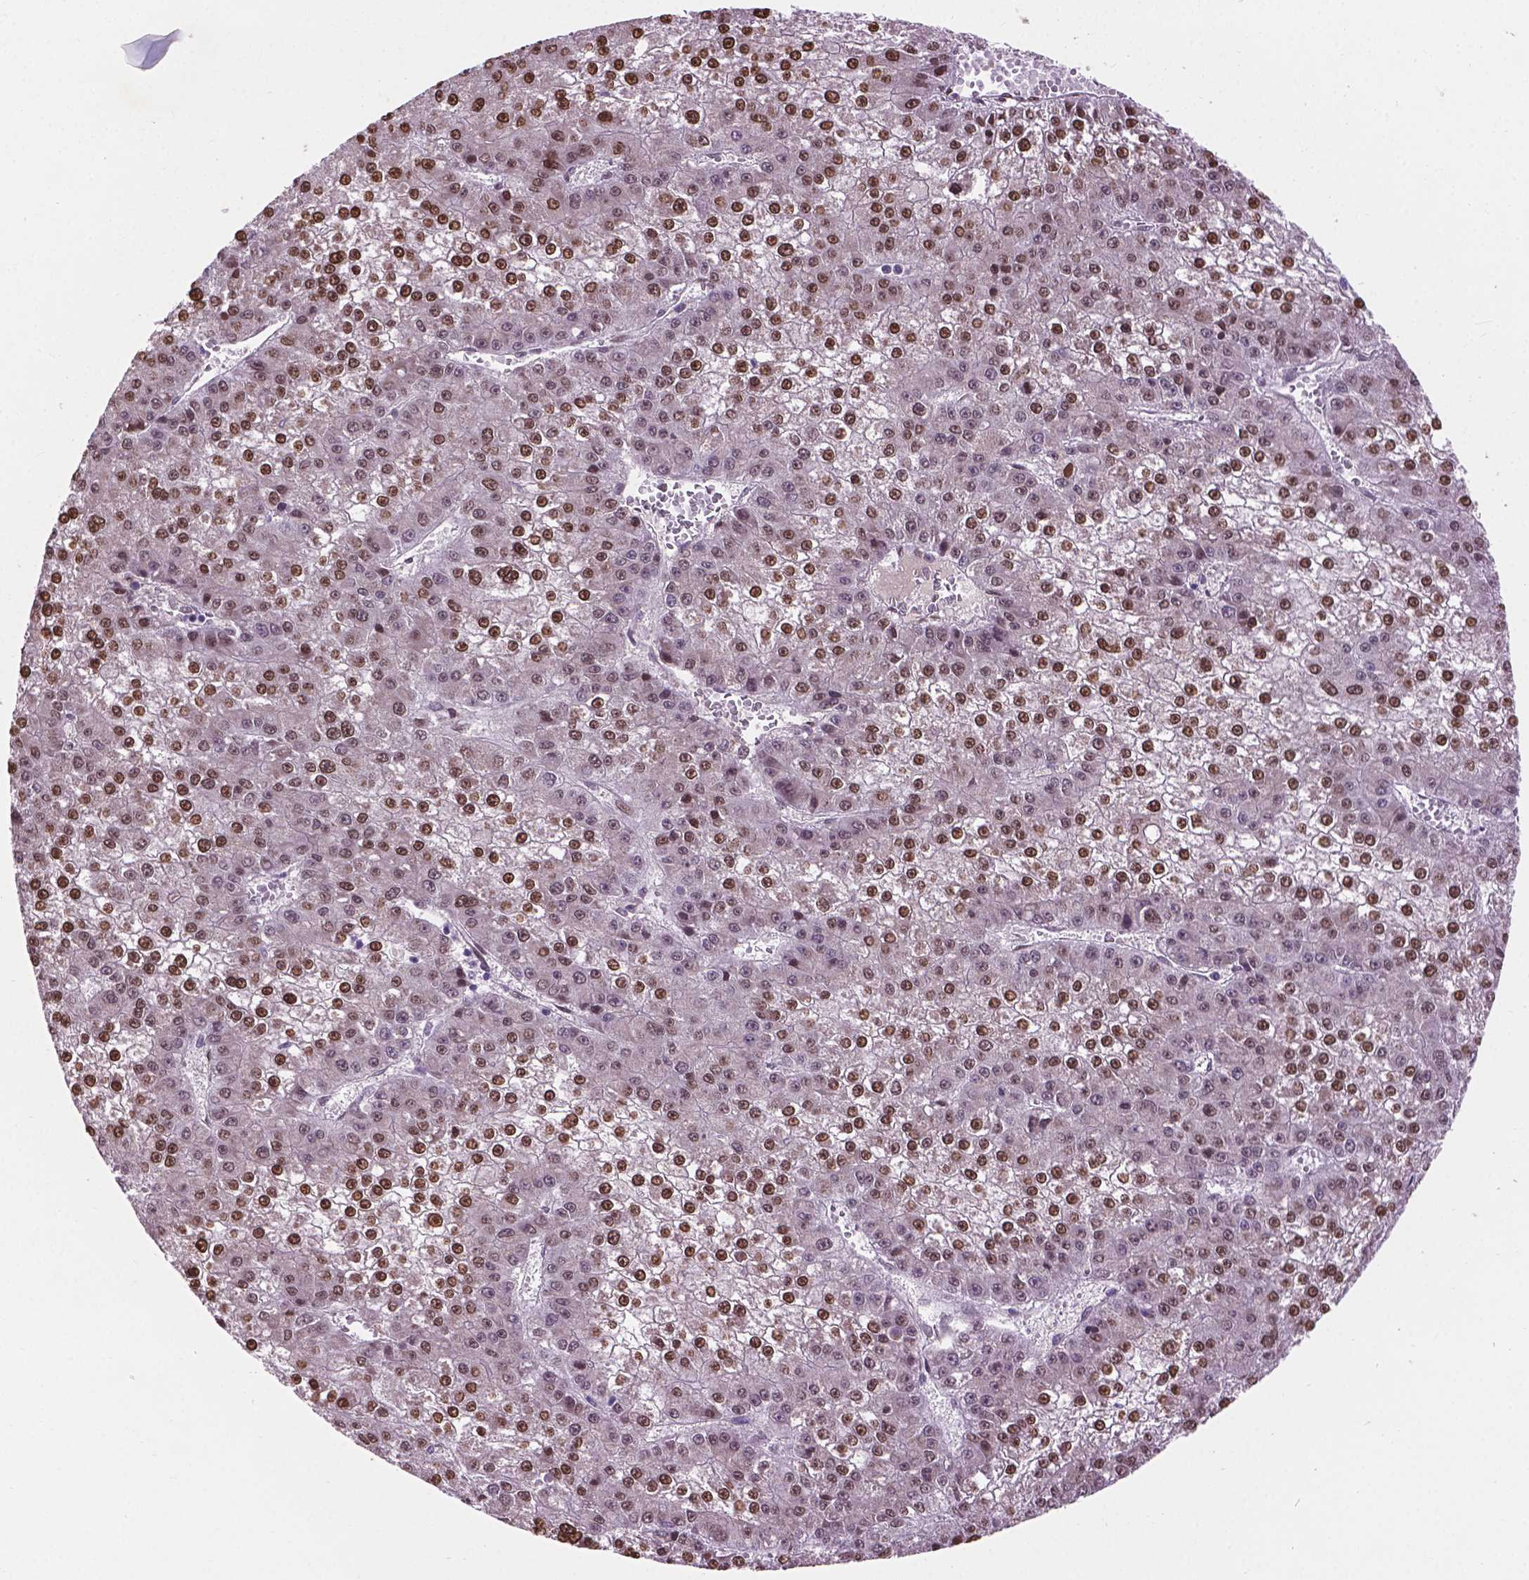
{"staining": {"intensity": "moderate", "quantity": ">75%", "location": "nuclear"}, "tissue": "liver cancer", "cell_type": "Tumor cells", "image_type": "cancer", "snomed": [{"axis": "morphology", "description": "Carcinoma, Hepatocellular, NOS"}, {"axis": "topography", "description": "Liver"}], "caption": "An immunohistochemistry (IHC) histopathology image of neoplastic tissue is shown. Protein staining in brown labels moderate nuclear positivity in liver cancer within tumor cells.", "gene": "IRF6", "patient": {"sex": "female", "age": 73}}